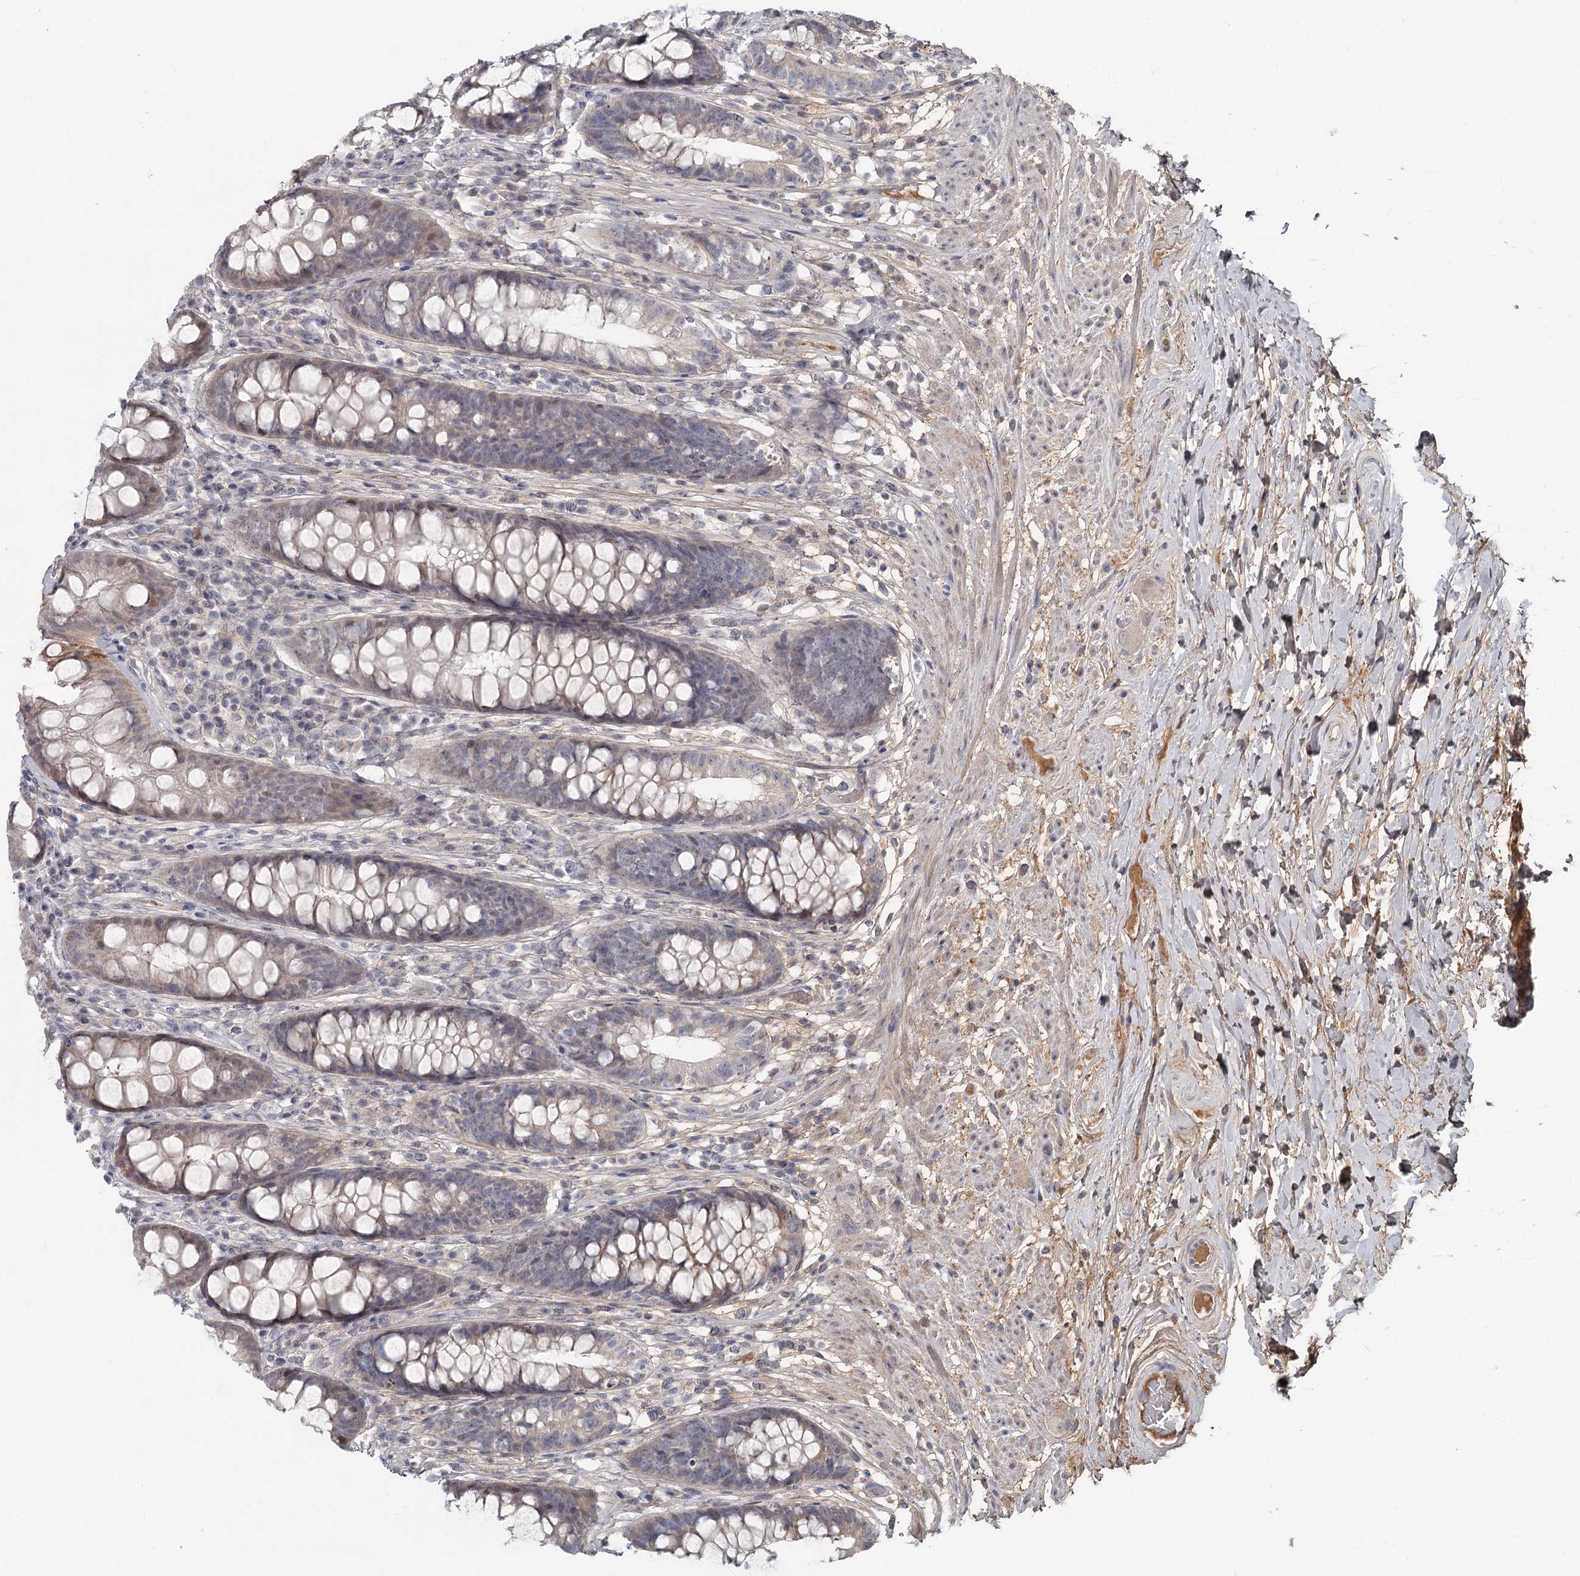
{"staining": {"intensity": "moderate", "quantity": "<25%", "location": "cytoplasmic/membranous"}, "tissue": "rectum", "cell_type": "Glandular cells", "image_type": "normal", "snomed": [{"axis": "morphology", "description": "Normal tissue, NOS"}, {"axis": "topography", "description": "Rectum"}], "caption": "Moderate cytoplasmic/membranous expression for a protein is identified in approximately <25% of glandular cells of unremarkable rectum using immunohistochemistry (IHC).", "gene": "DHRS9", "patient": {"sex": "male", "age": 74}}